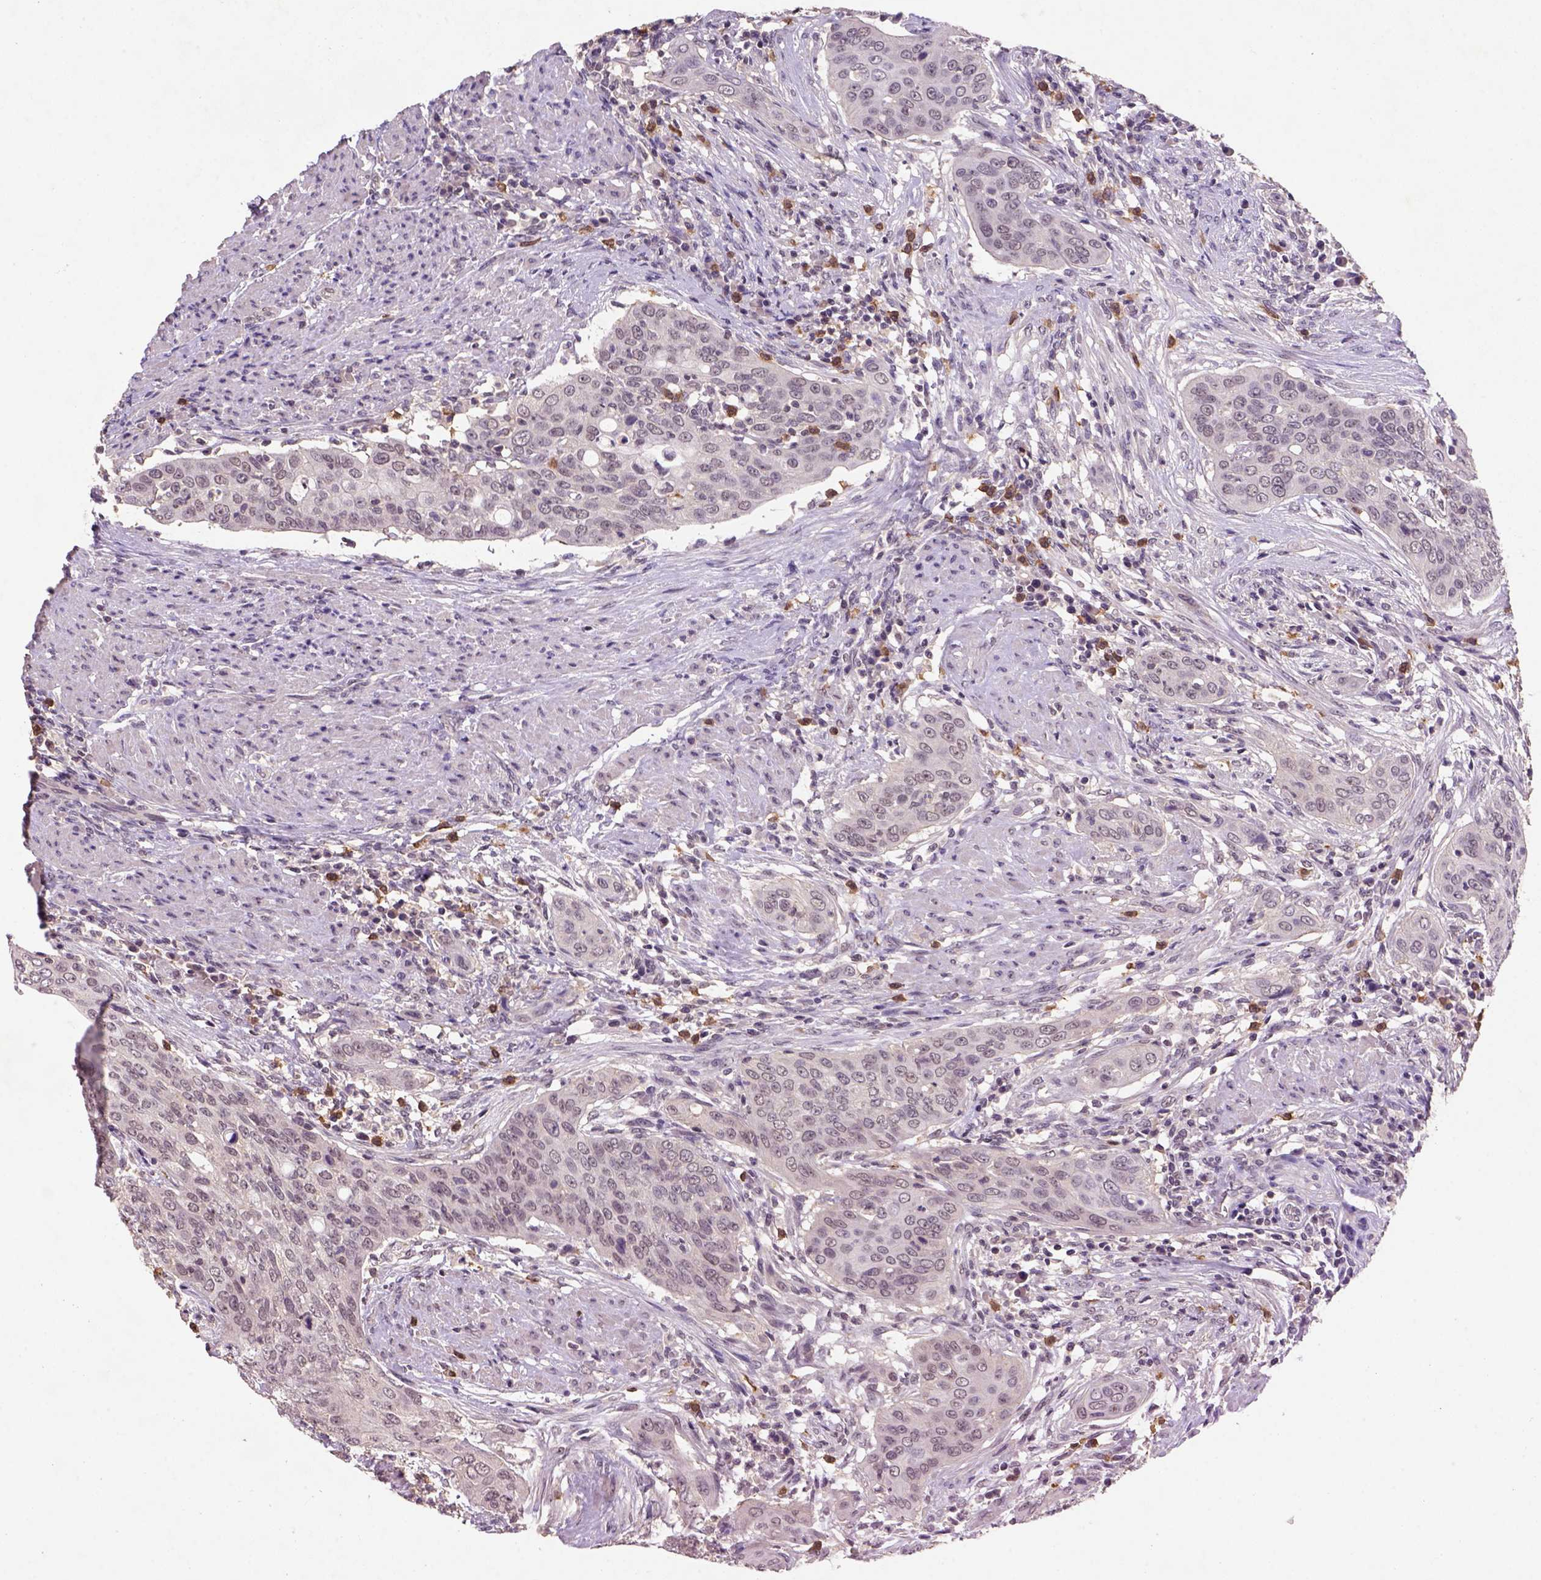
{"staining": {"intensity": "weak", "quantity": ">75%", "location": "cytoplasmic/membranous,nuclear"}, "tissue": "urothelial cancer", "cell_type": "Tumor cells", "image_type": "cancer", "snomed": [{"axis": "morphology", "description": "Urothelial carcinoma, High grade"}, {"axis": "topography", "description": "Urinary bladder"}], "caption": "Immunohistochemistry (DAB (3,3'-diaminobenzidine)) staining of urothelial cancer displays weak cytoplasmic/membranous and nuclear protein expression in about >75% of tumor cells.", "gene": "SCML4", "patient": {"sex": "male", "age": 82}}